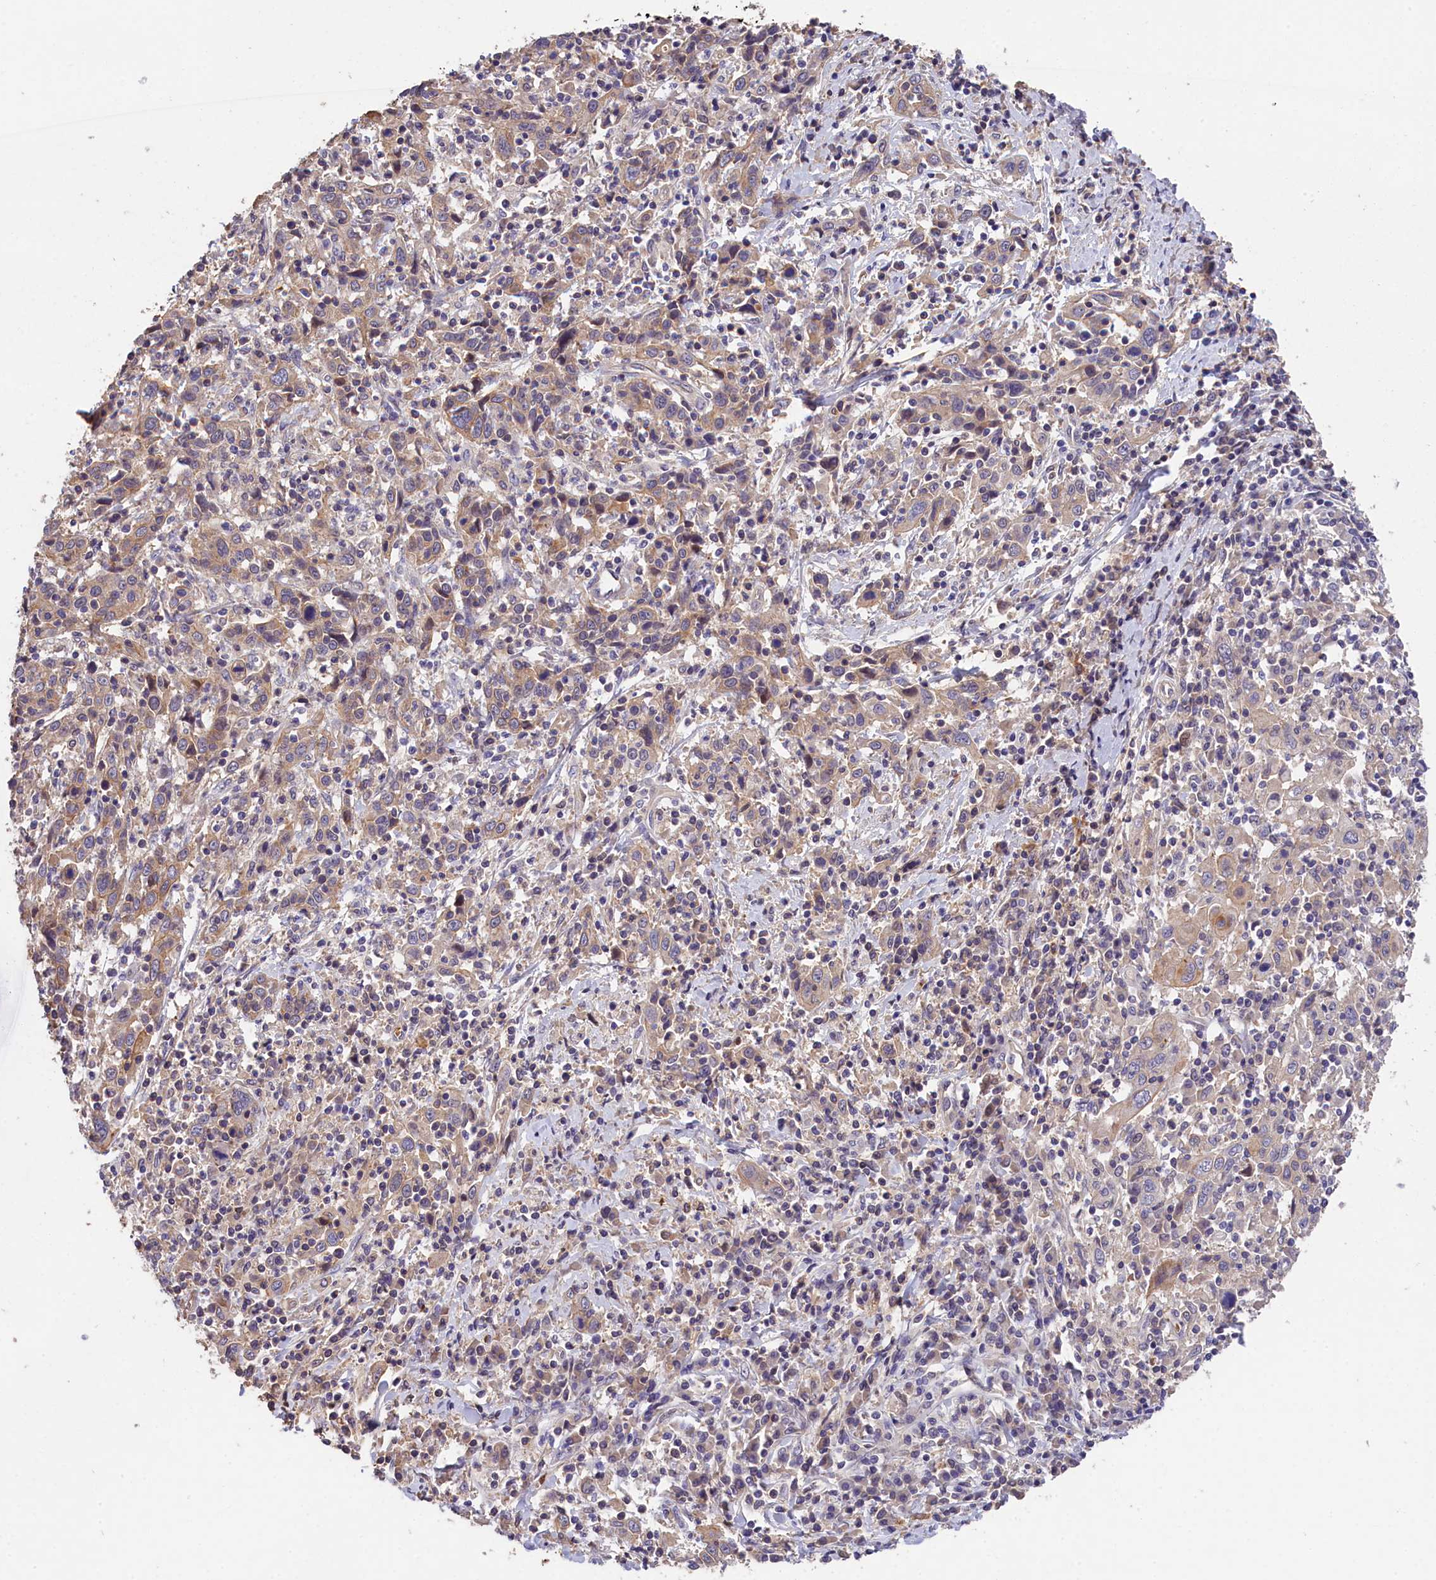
{"staining": {"intensity": "negative", "quantity": "none", "location": "none"}, "tissue": "cervical cancer", "cell_type": "Tumor cells", "image_type": "cancer", "snomed": [{"axis": "morphology", "description": "Squamous cell carcinoma, NOS"}, {"axis": "topography", "description": "Cervix"}], "caption": "This is an immunohistochemistry (IHC) photomicrograph of squamous cell carcinoma (cervical). There is no positivity in tumor cells.", "gene": "PHAF1", "patient": {"sex": "female", "age": 46}}